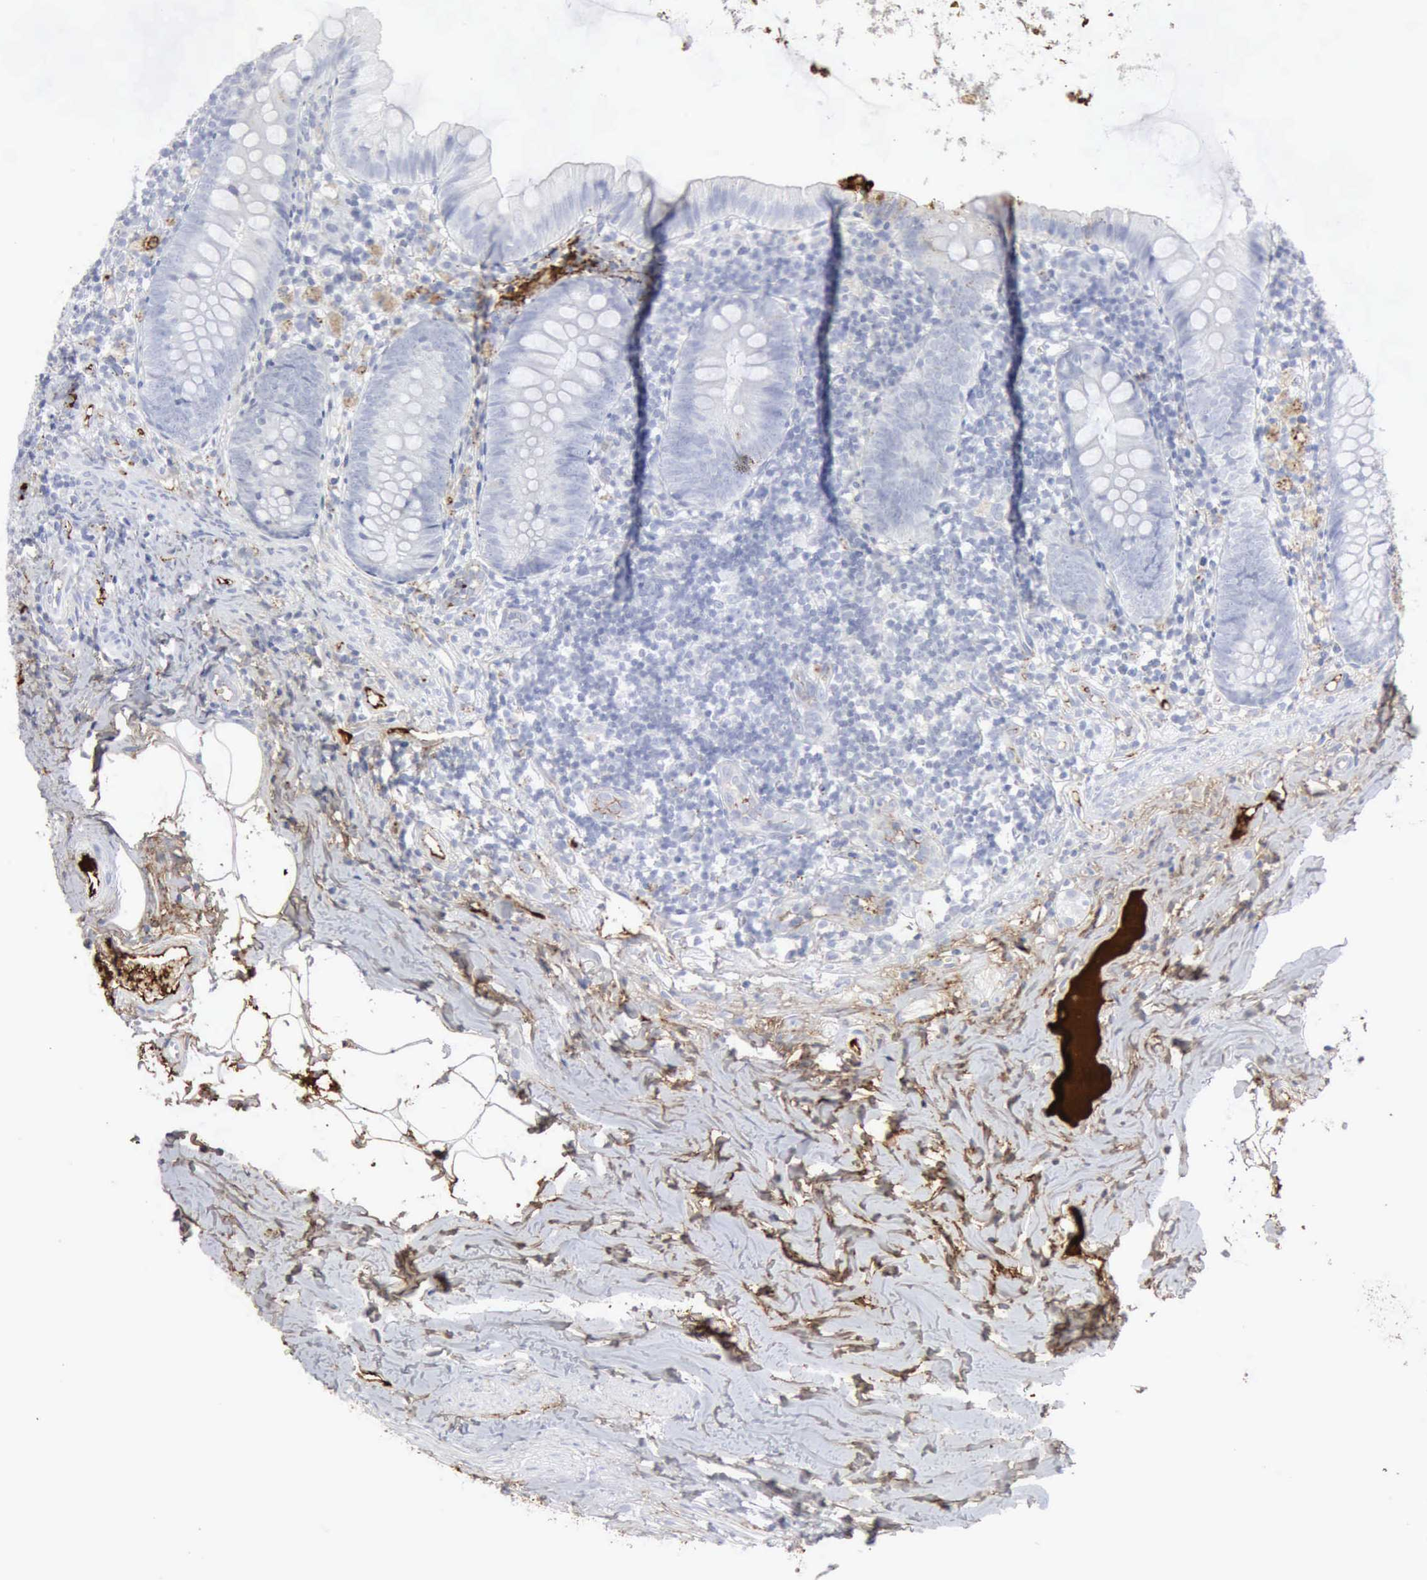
{"staining": {"intensity": "negative", "quantity": "none", "location": "none"}, "tissue": "appendix", "cell_type": "Glandular cells", "image_type": "normal", "snomed": [{"axis": "morphology", "description": "Normal tissue, NOS"}, {"axis": "topography", "description": "Appendix"}], "caption": "A high-resolution image shows IHC staining of normal appendix, which shows no significant expression in glandular cells. The staining was performed using DAB to visualize the protein expression in brown, while the nuclei were stained in blue with hematoxylin (Magnification: 20x).", "gene": "C4BPA", "patient": {"sex": "female", "age": 9}}